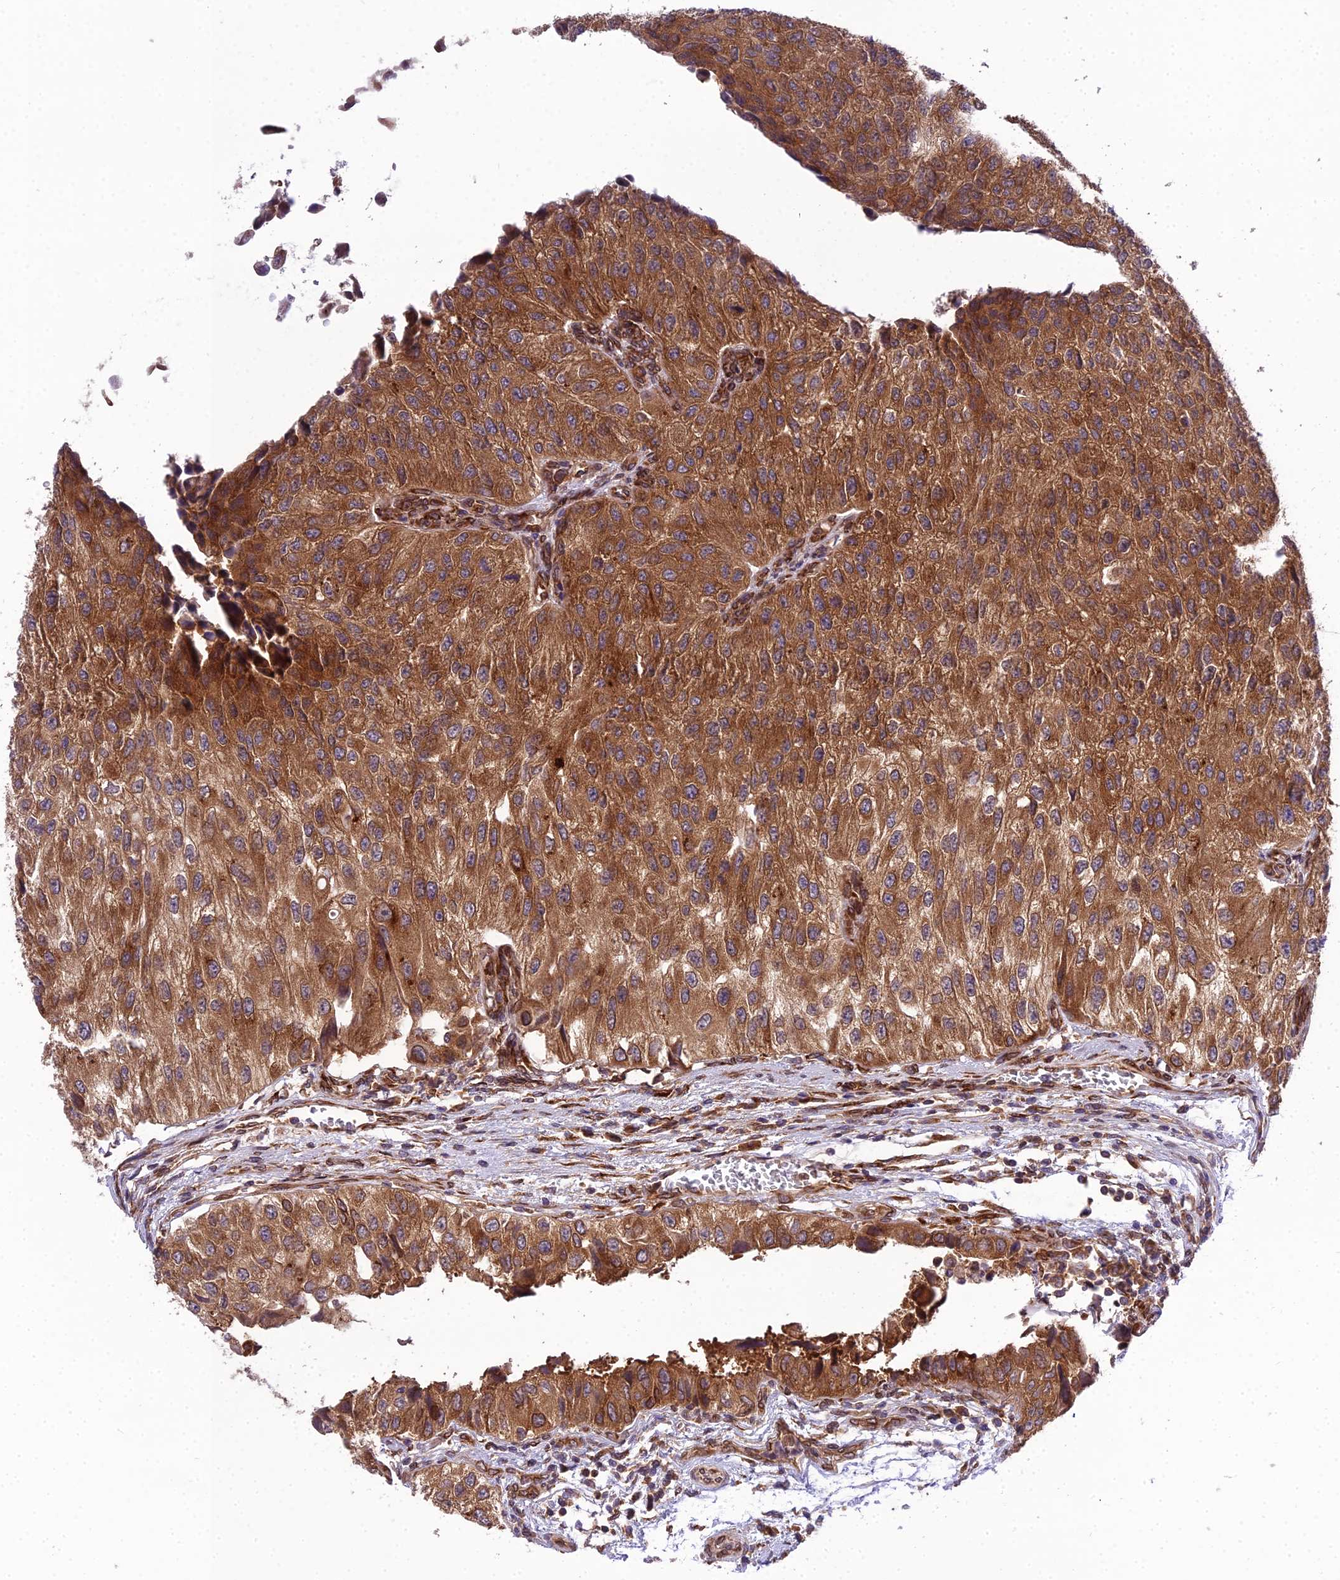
{"staining": {"intensity": "strong", "quantity": ">75%", "location": "cytoplasmic/membranous"}, "tissue": "urothelial cancer", "cell_type": "Tumor cells", "image_type": "cancer", "snomed": [{"axis": "morphology", "description": "Urothelial carcinoma, High grade"}, {"axis": "topography", "description": "Kidney"}, {"axis": "topography", "description": "Urinary bladder"}], "caption": "This histopathology image exhibits immunohistochemistry staining of urothelial carcinoma (high-grade), with high strong cytoplasmic/membranous expression in about >75% of tumor cells.", "gene": "DHCR7", "patient": {"sex": "male", "age": 77}}